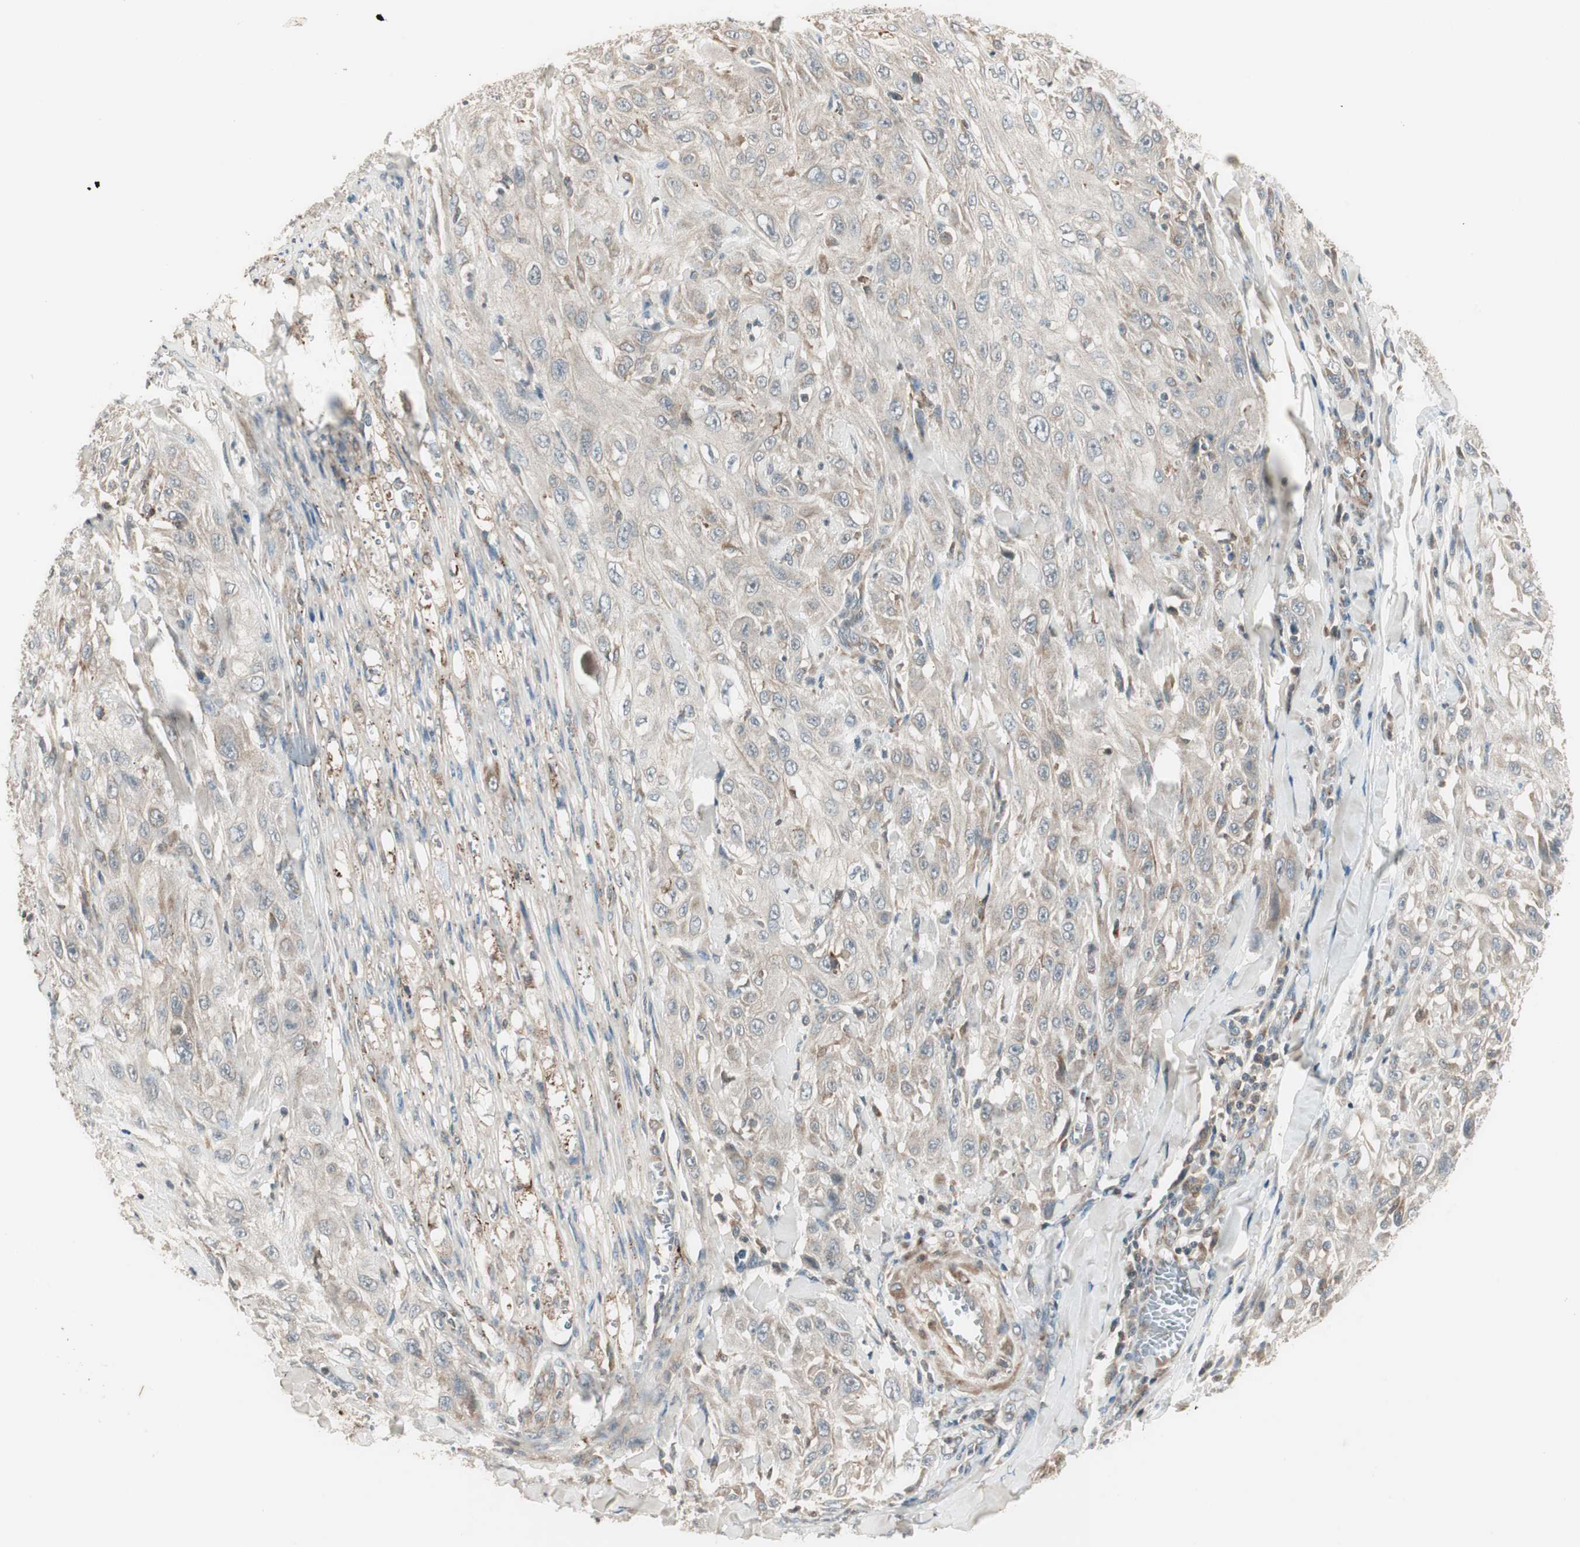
{"staining": {"intensity": "weak", "quantity": "25%-75%", "location": "cytoplasmic/membranous"}, "tissue": "skin cancer", "cell_type": "Tumor cells", "image_type": "cancer", "snomed": [{"axis": "morphology", "description": "Squamous cell carcinoma, NOS"}, {"axis": "morphology", "description": "Squamous cell carcinoma, metastatic, NOS"}, {"axis": "topography", "description": "Skin"}, {"axis": "topography", "description": "Lymph node"}], "caption": "Immunohistochemistry (IHC) of skin metastatic squamous cell carcinoma displays low levels of weak cytoplasmic/membranous expression in about 25%-75% of tumor cells.", "gene": "SFRP1", "patient": {"sex": "male", "age": 75}}